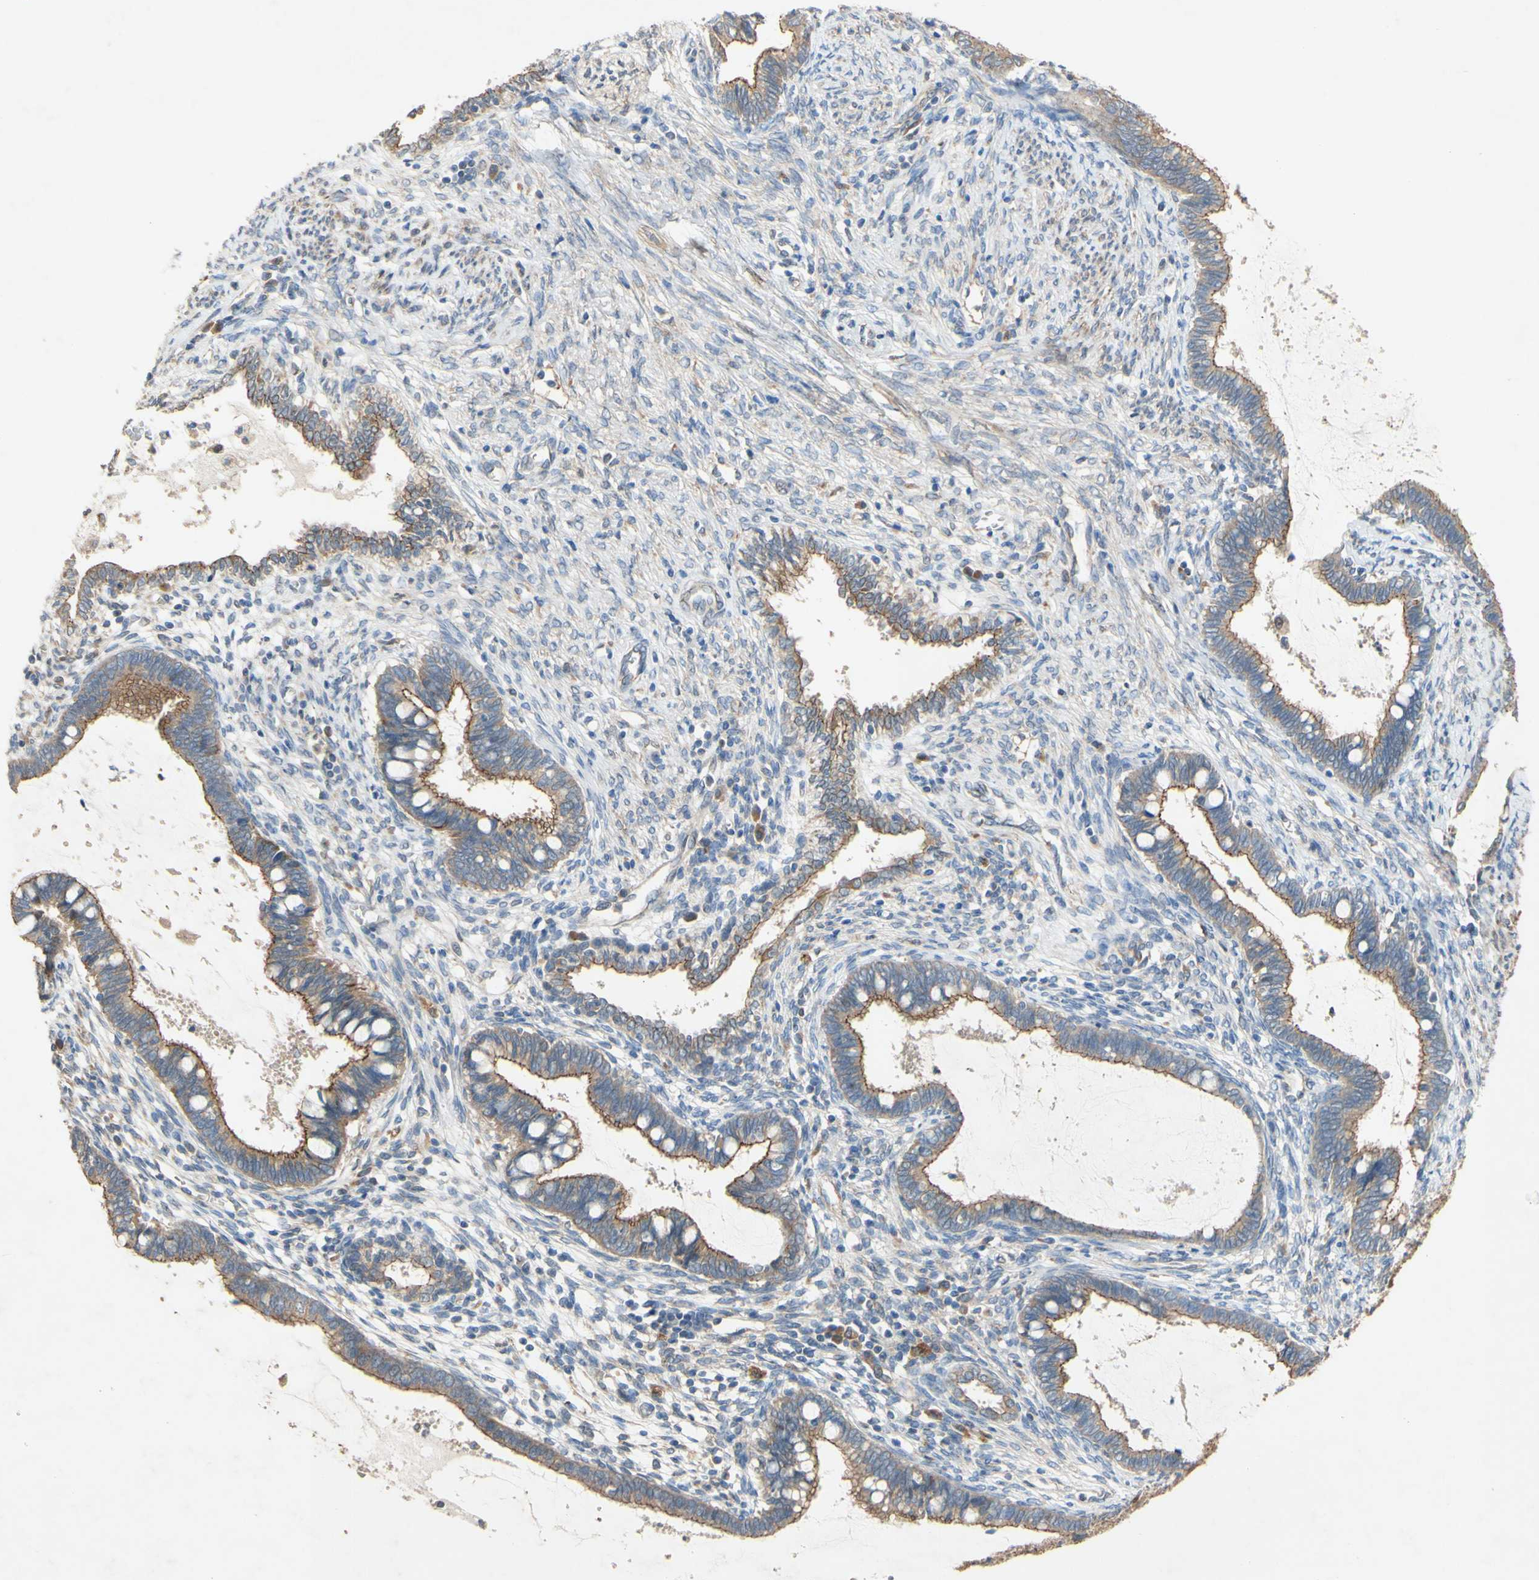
{"staining": {"intensity": "moderate", "quantity": ">75%", "location": "cytoplasmic/membranous"}, "tissue": "cervical cancer", "cell_type": "Tumor cells", "image_type": "cancer", "snomed": [{"axis": "morphology", "description": "Adenocarcinoma, NOS"}, {"axis": "topography", "description": "Cervix"}], "caption": "Moderate cytoplasmic/membranous positivity for a protein is present in approximately >75% of tumor cells of cervical cancer (adenocarcinoma) using immunohistochemistry (IHC).", "gene": "PDGFB", "patient": {"sex": "female", "age": 44}}